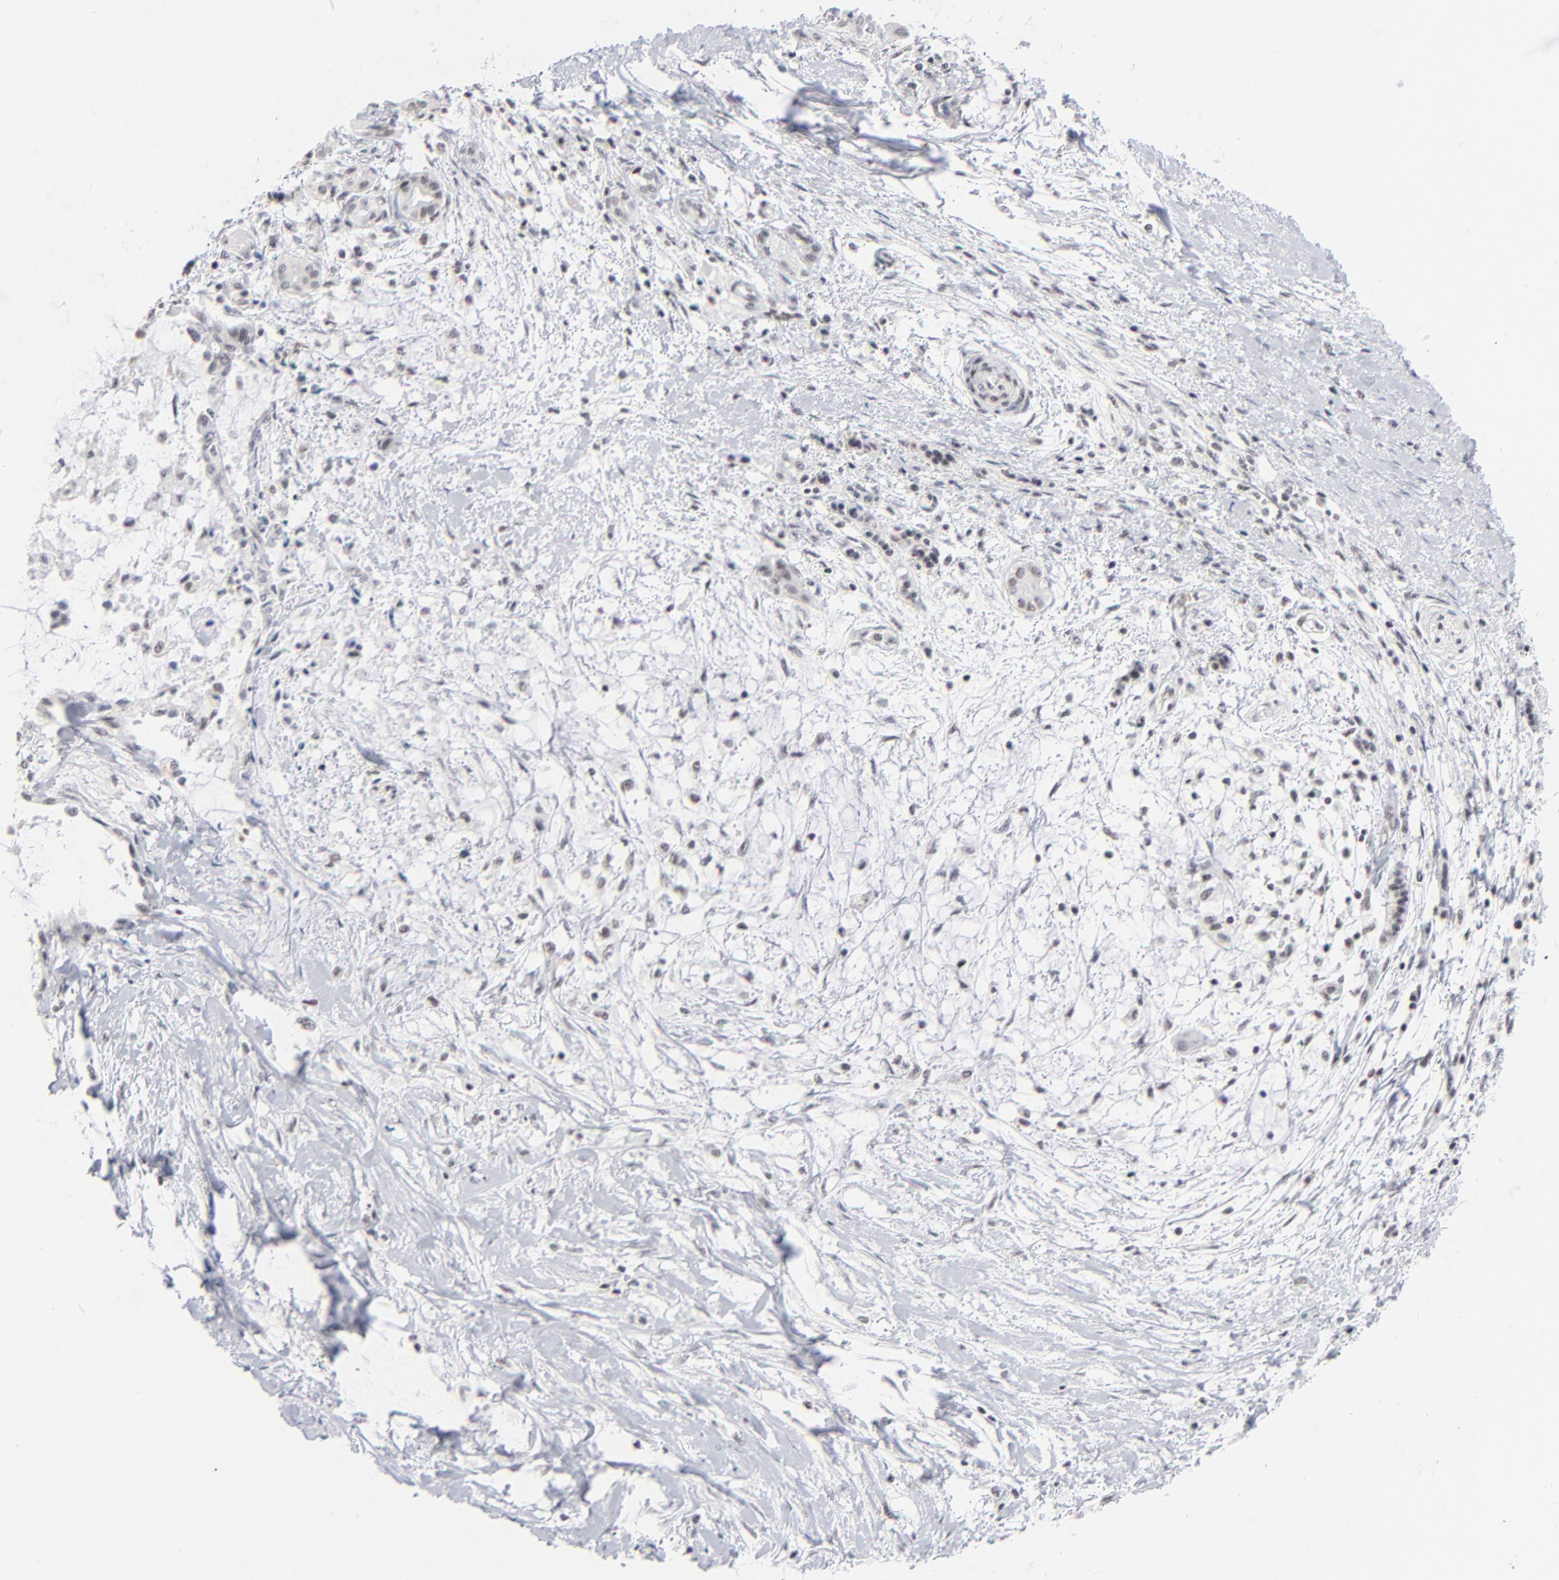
{"staining": {"intensity": "negative", "quantity": "none", "location": "none"}, "tissue": "pancreatic cancer", "cell_type": "Tumor cells", "image_type": "cancer", "snomed": [{"axis": "morphology", "description": "Adenocarcinoma, NOS"}, {"axis": "topography", "description": "Pancreas"}], "caption": "Tumor cells are negative for brown protein staining in pancreatic adenocarcinoma. (DAB (3,3'-diaminobenzidine) immunohistochemistry with hematoxylin counter stain).", "gene": "ZNF143", "patient": {"sex": "female", "age": 64}}